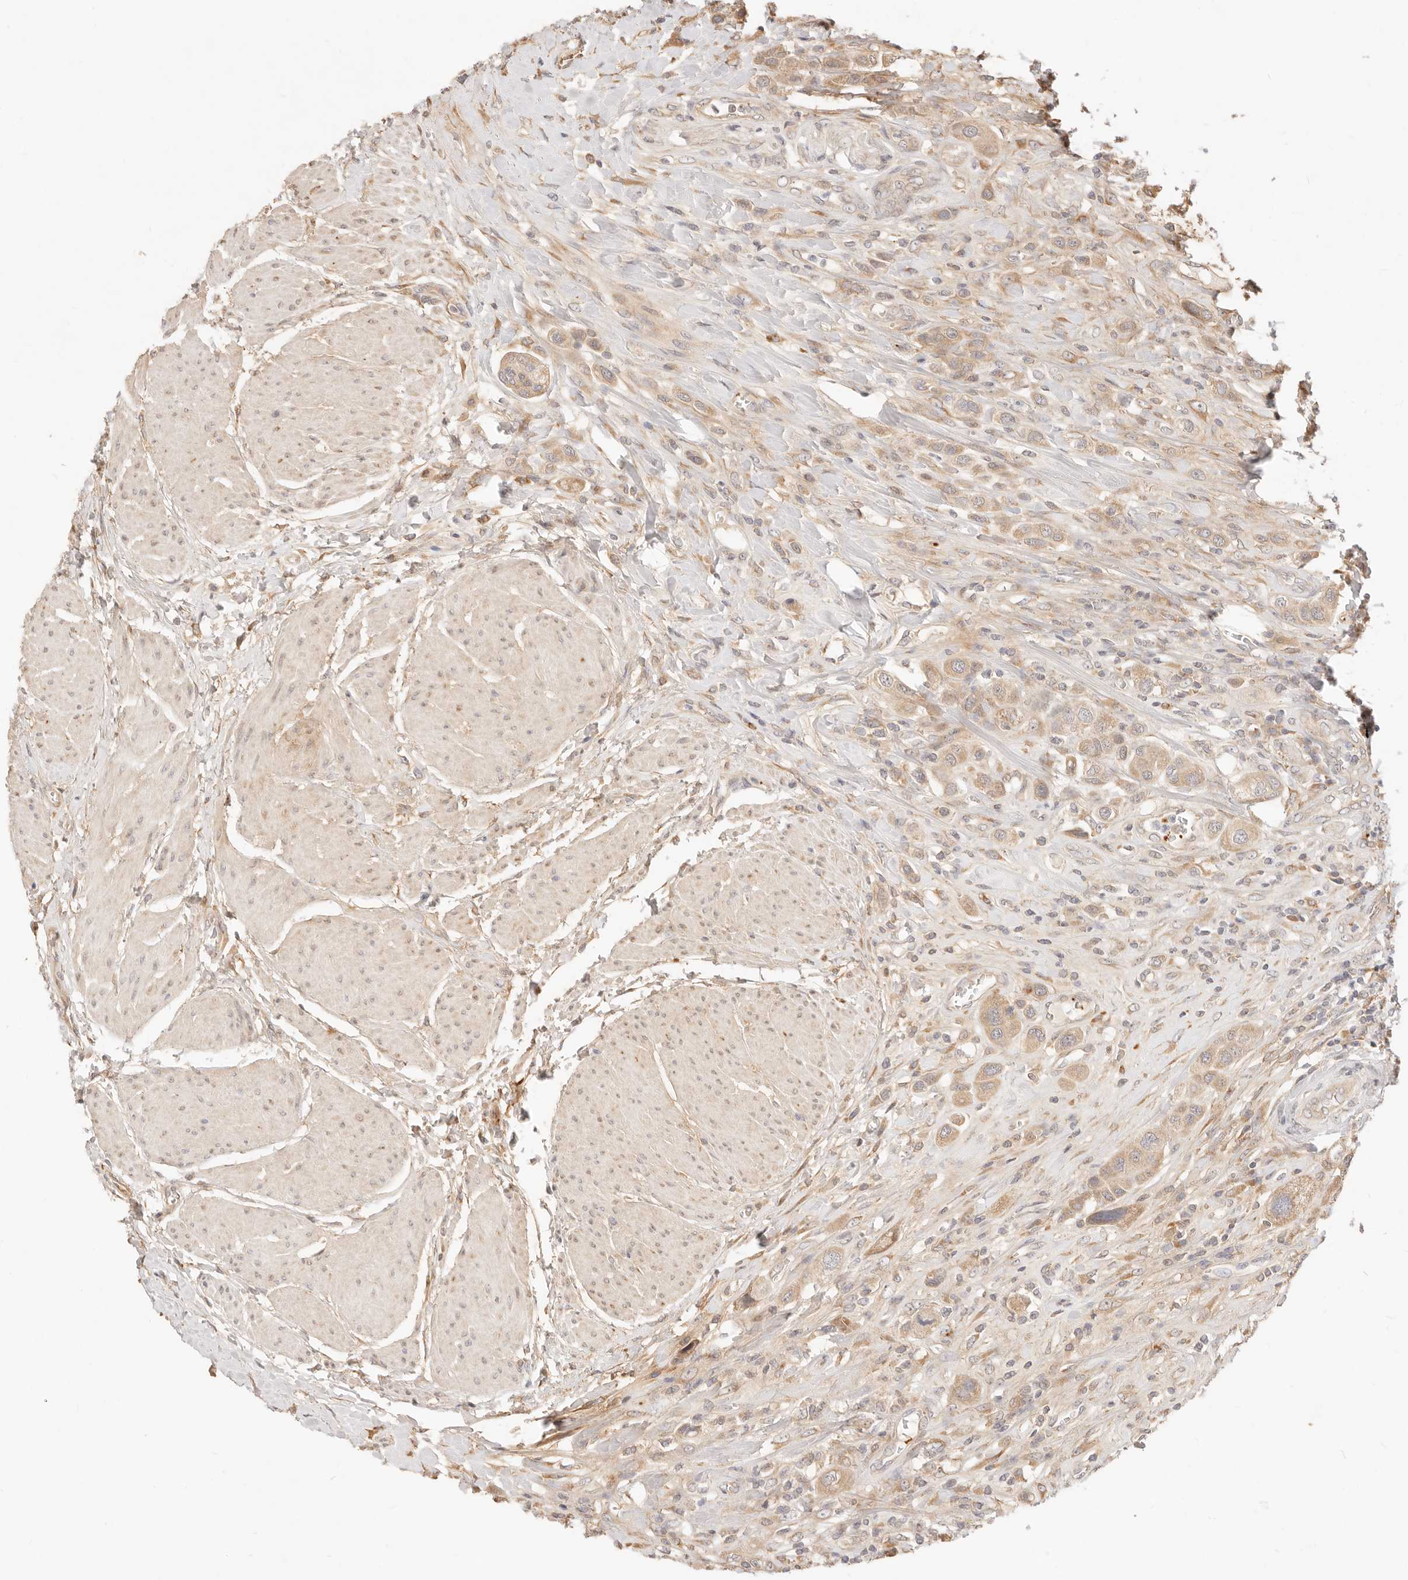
{"staining": {"intensity": "moderate", "quantity": ">75%", "location": "cytoplasmic/membranous"}, "tissue": "urothelial cancer", "cell_type": "Tumor cells", "image_type": "cancer", "snomed": [{"axis": "morphology", "description": "Urothelial carcinoma, High grade"}, {"axis": "topography", "description": "Urinary bladder"}], "caption": "Urothelial carcinoma (high-grade) stained with immunohistochemistry (IHC) exhibits moderate cytoplasmic/membranous expression in about >75% of tumor cells.", "gene": "UBXN10", "patient": {"sex": "male", "age": 50}}